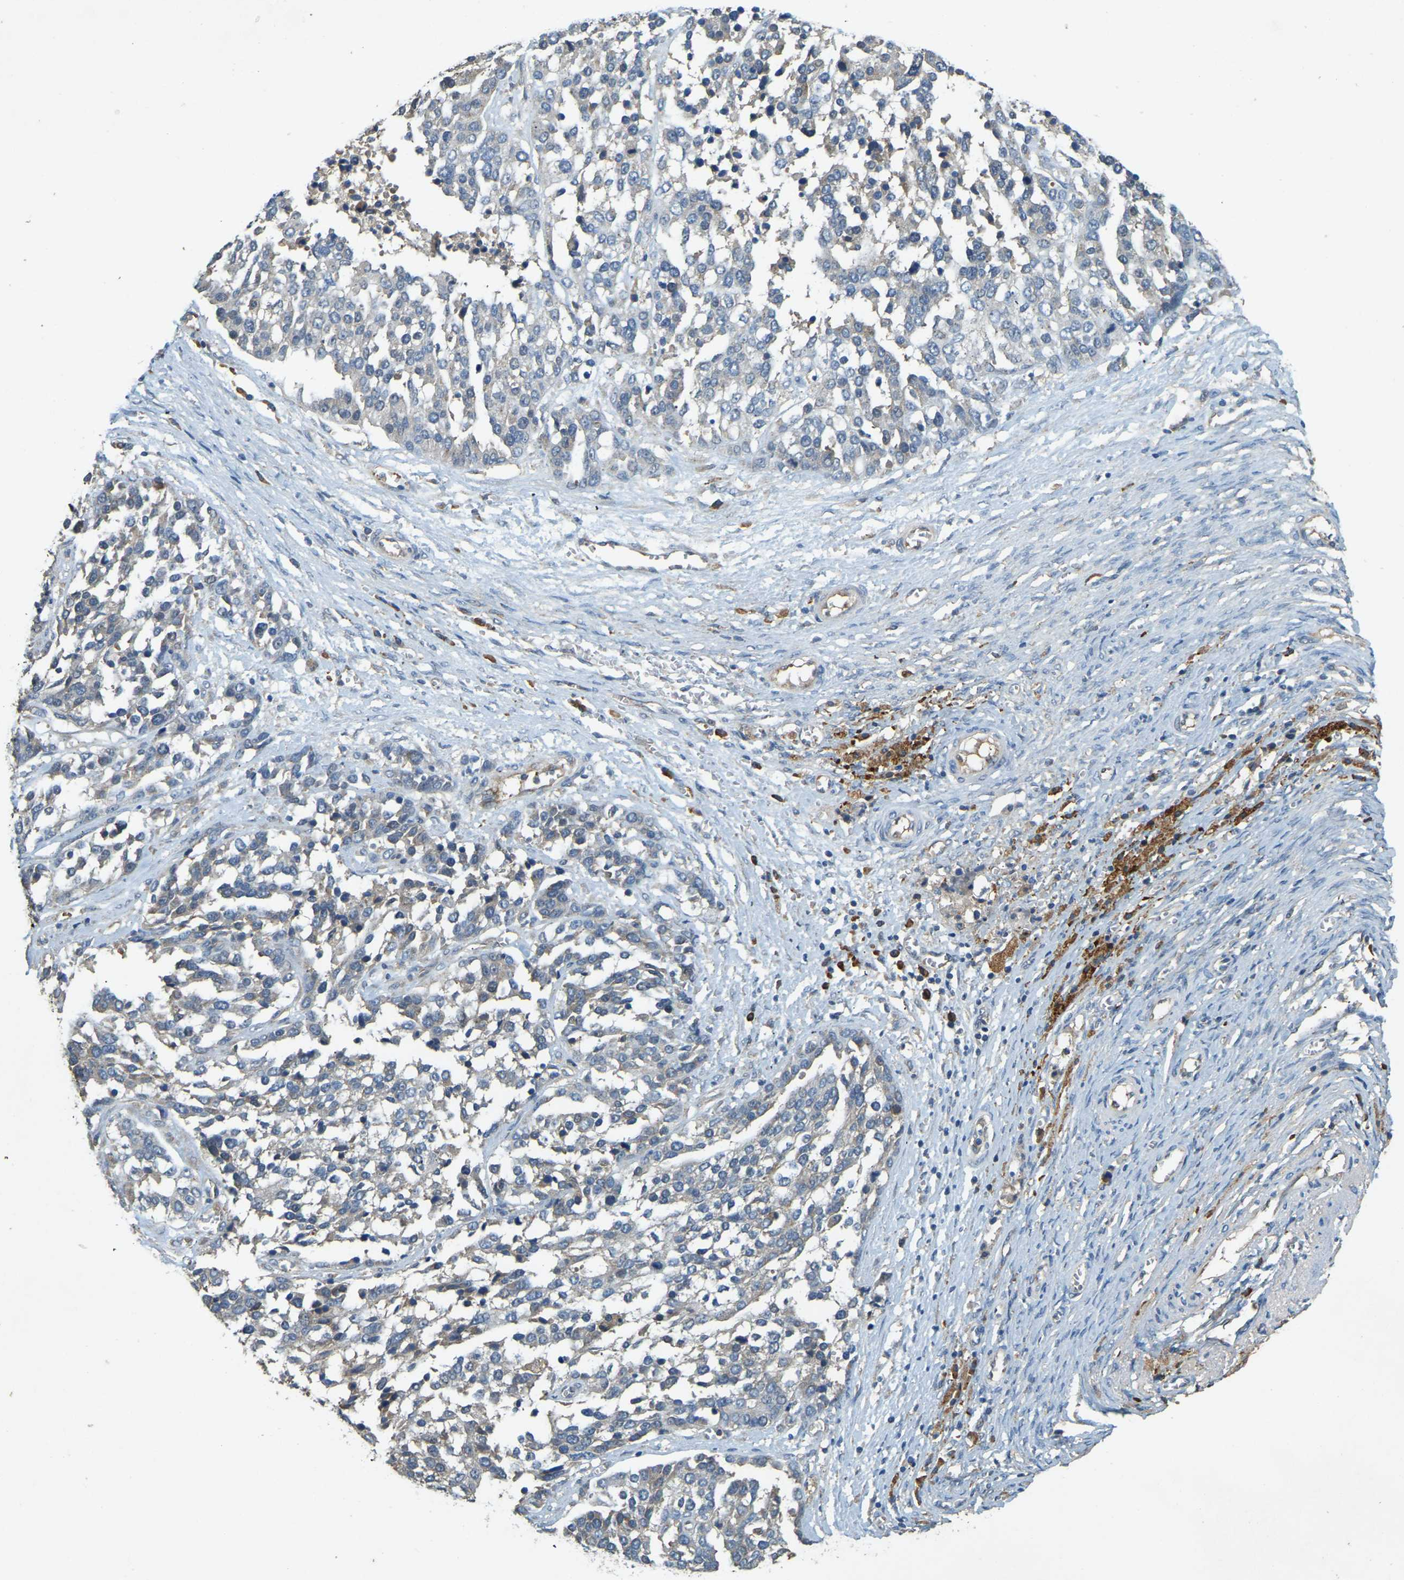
{"staining": {"intensity": "negative", "quantity": "none", "location": "none"}, "tissue": "ovarian cancer", "cell_type": "Tumor cells", "image_type": "cancer", "snomed": [{"axis": "morphology", "description": "Cystadenocarcinoma, serous, NOS"}, {"axis": "topography", "description": "Ovary"}], "caption": "Immunohistochemical staining of ovarian cancer (serous cystadenocarcinoma) reveals no significant staining in tumor cells.", "gene": "CFLAR", "patient": {"sex": "female", "age": 44}}